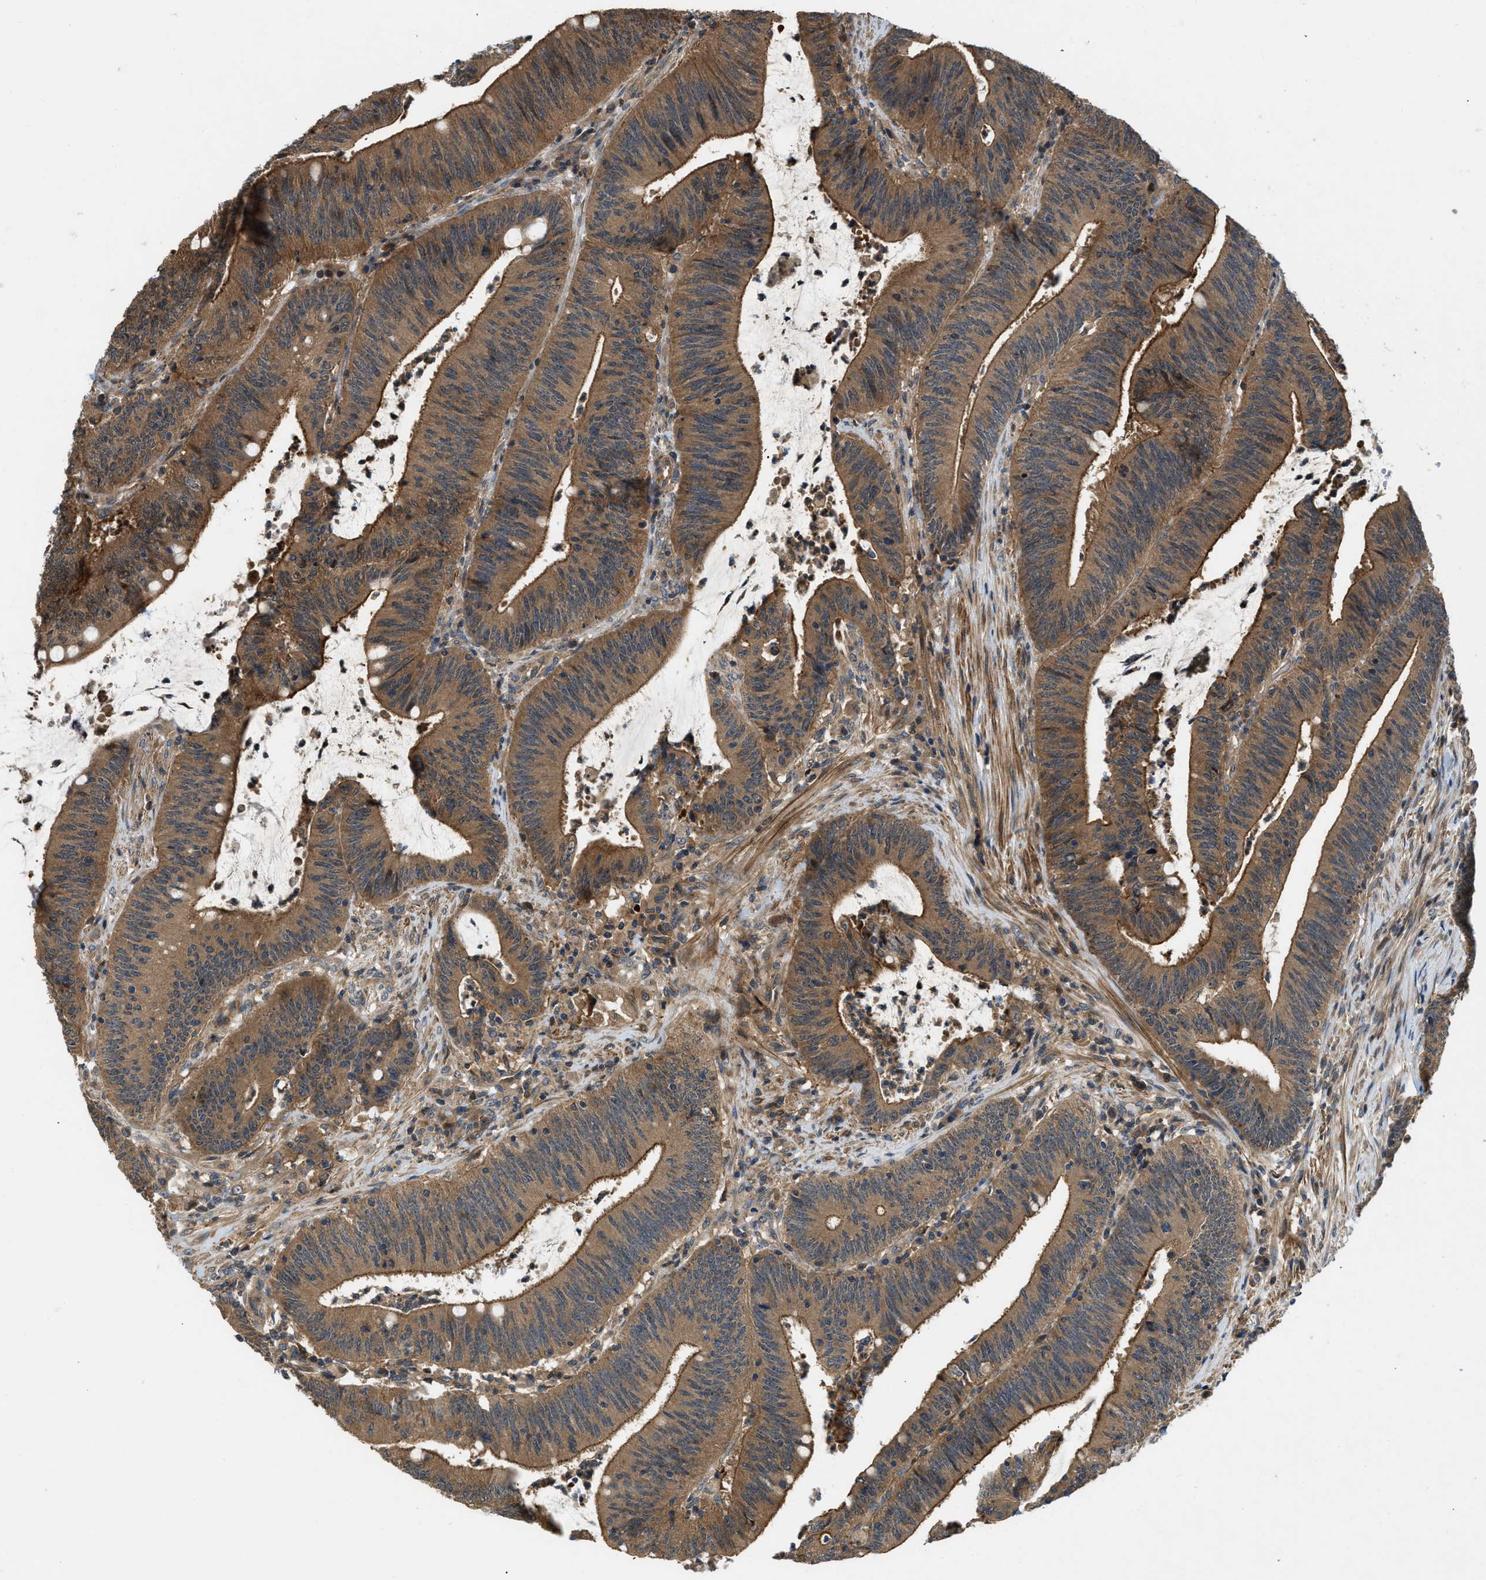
{"staining": {"intensity": "moderate", "quantity": ">75%", "location": "cytoplasmic/membranous"}, "tissue": "colorectal cancer", "cell_type": "Tumor cells", "image_type": "cancer", "snomed": [{"axis": "morphology", "description": "Normal tissue, NOS"}, {"axis": "morphology", "description": "Adenocarcinoma, NOS"}, {"axis": "topography", "description": "Rectum"}], "caption": "Immunohistochemical staining of colorectal adenocarcinoma demonstrates medium levels of moderate cytoplasmic/membranous protein staining in approximately >75% of tumor cells.", "gene": "GPR31", "patient": {"sex": "female", "age": 66}}